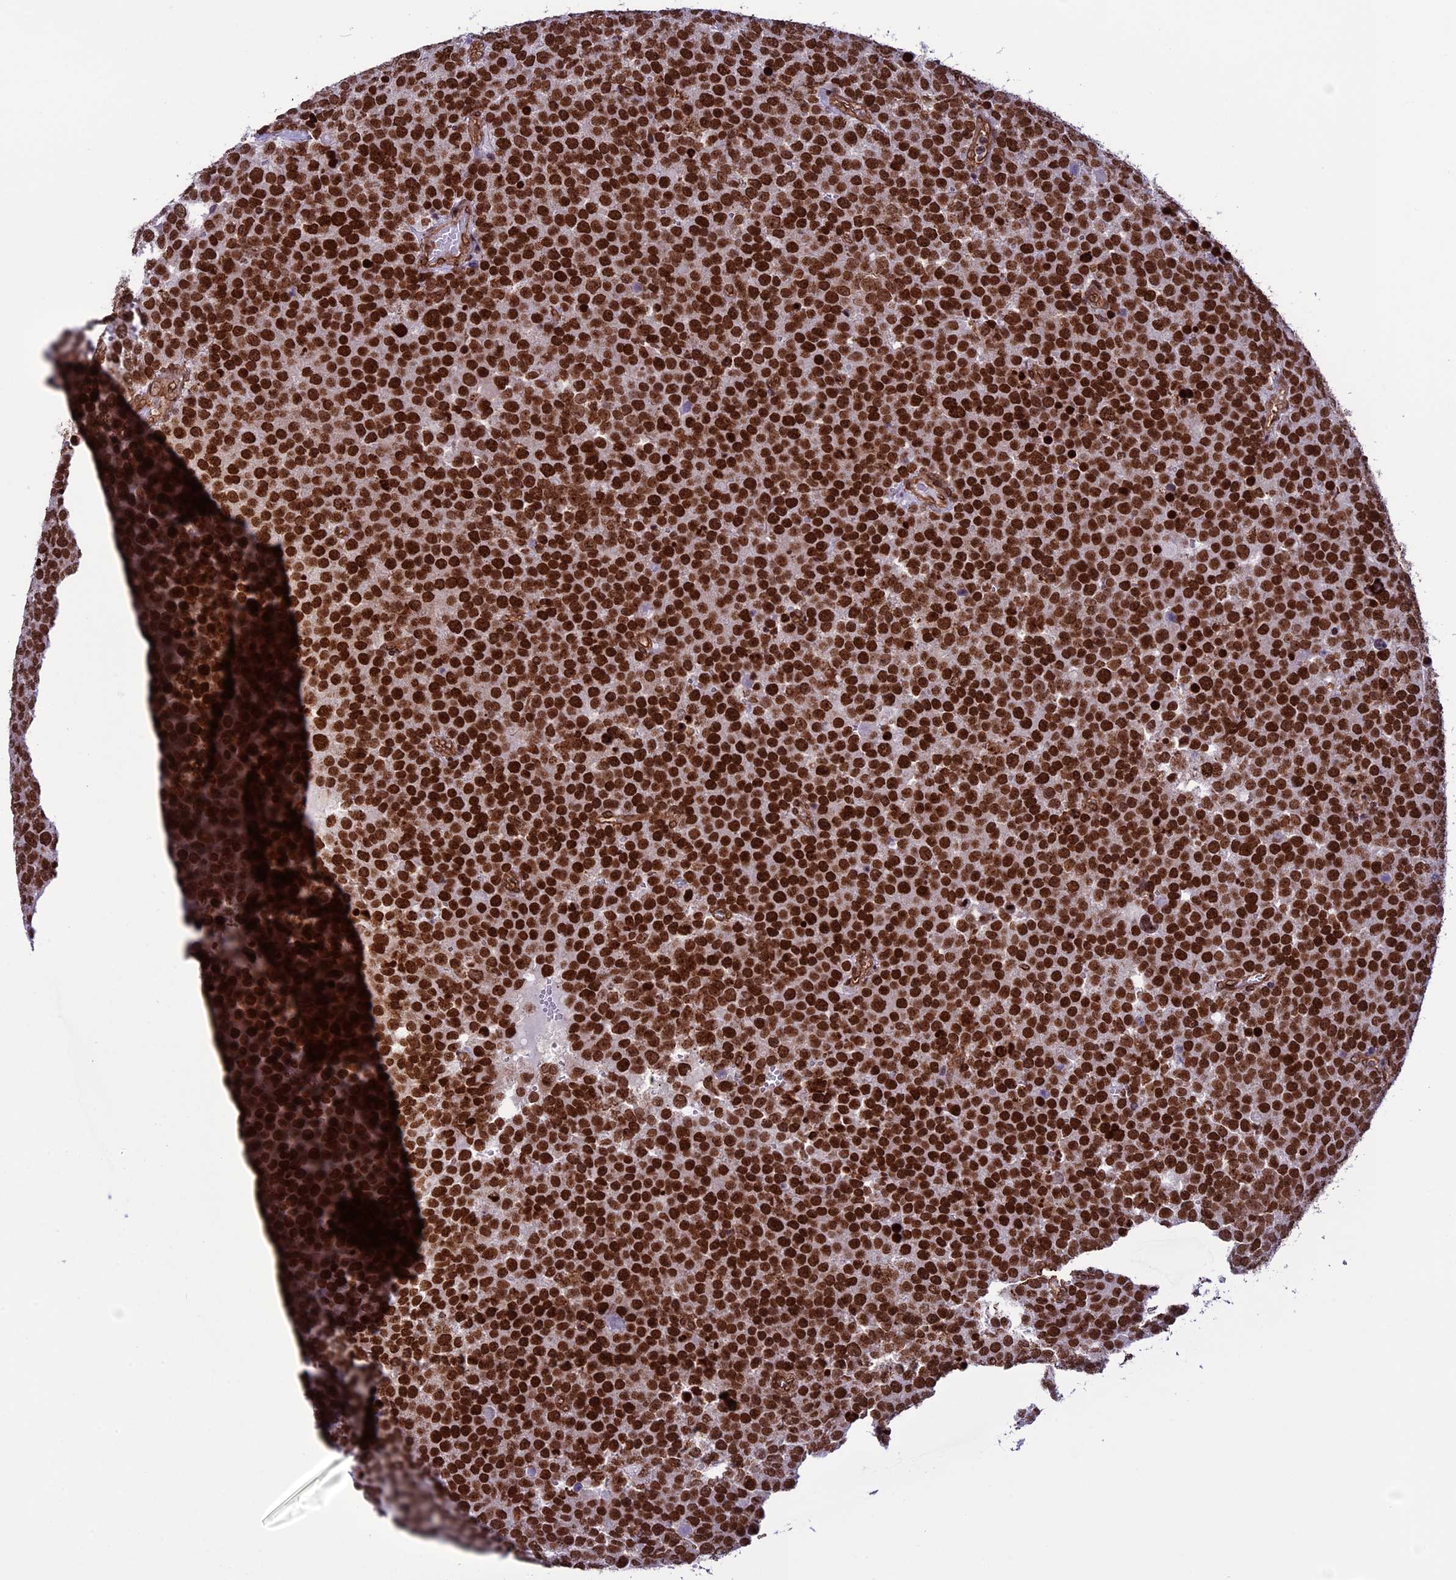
{"staining": {"intensity": "strong", "quantity": ">75%", "location": "nuclear"}, "tissue": "testis cancer", "cell_type": "Tumor cells", "image_type": "cancer", "snomed": [{"axis": "morphology", "description": "Seminoma, NOS"}, {"axis": "topography", "description": "Testis"}], "caption": "Tumor cells display high levels of strong nuclear staining in approximately >75% of cells in human seminoma (testis).", "gene": "MPHOSPH8", "patient": {"sex": "male", "age": 71}}